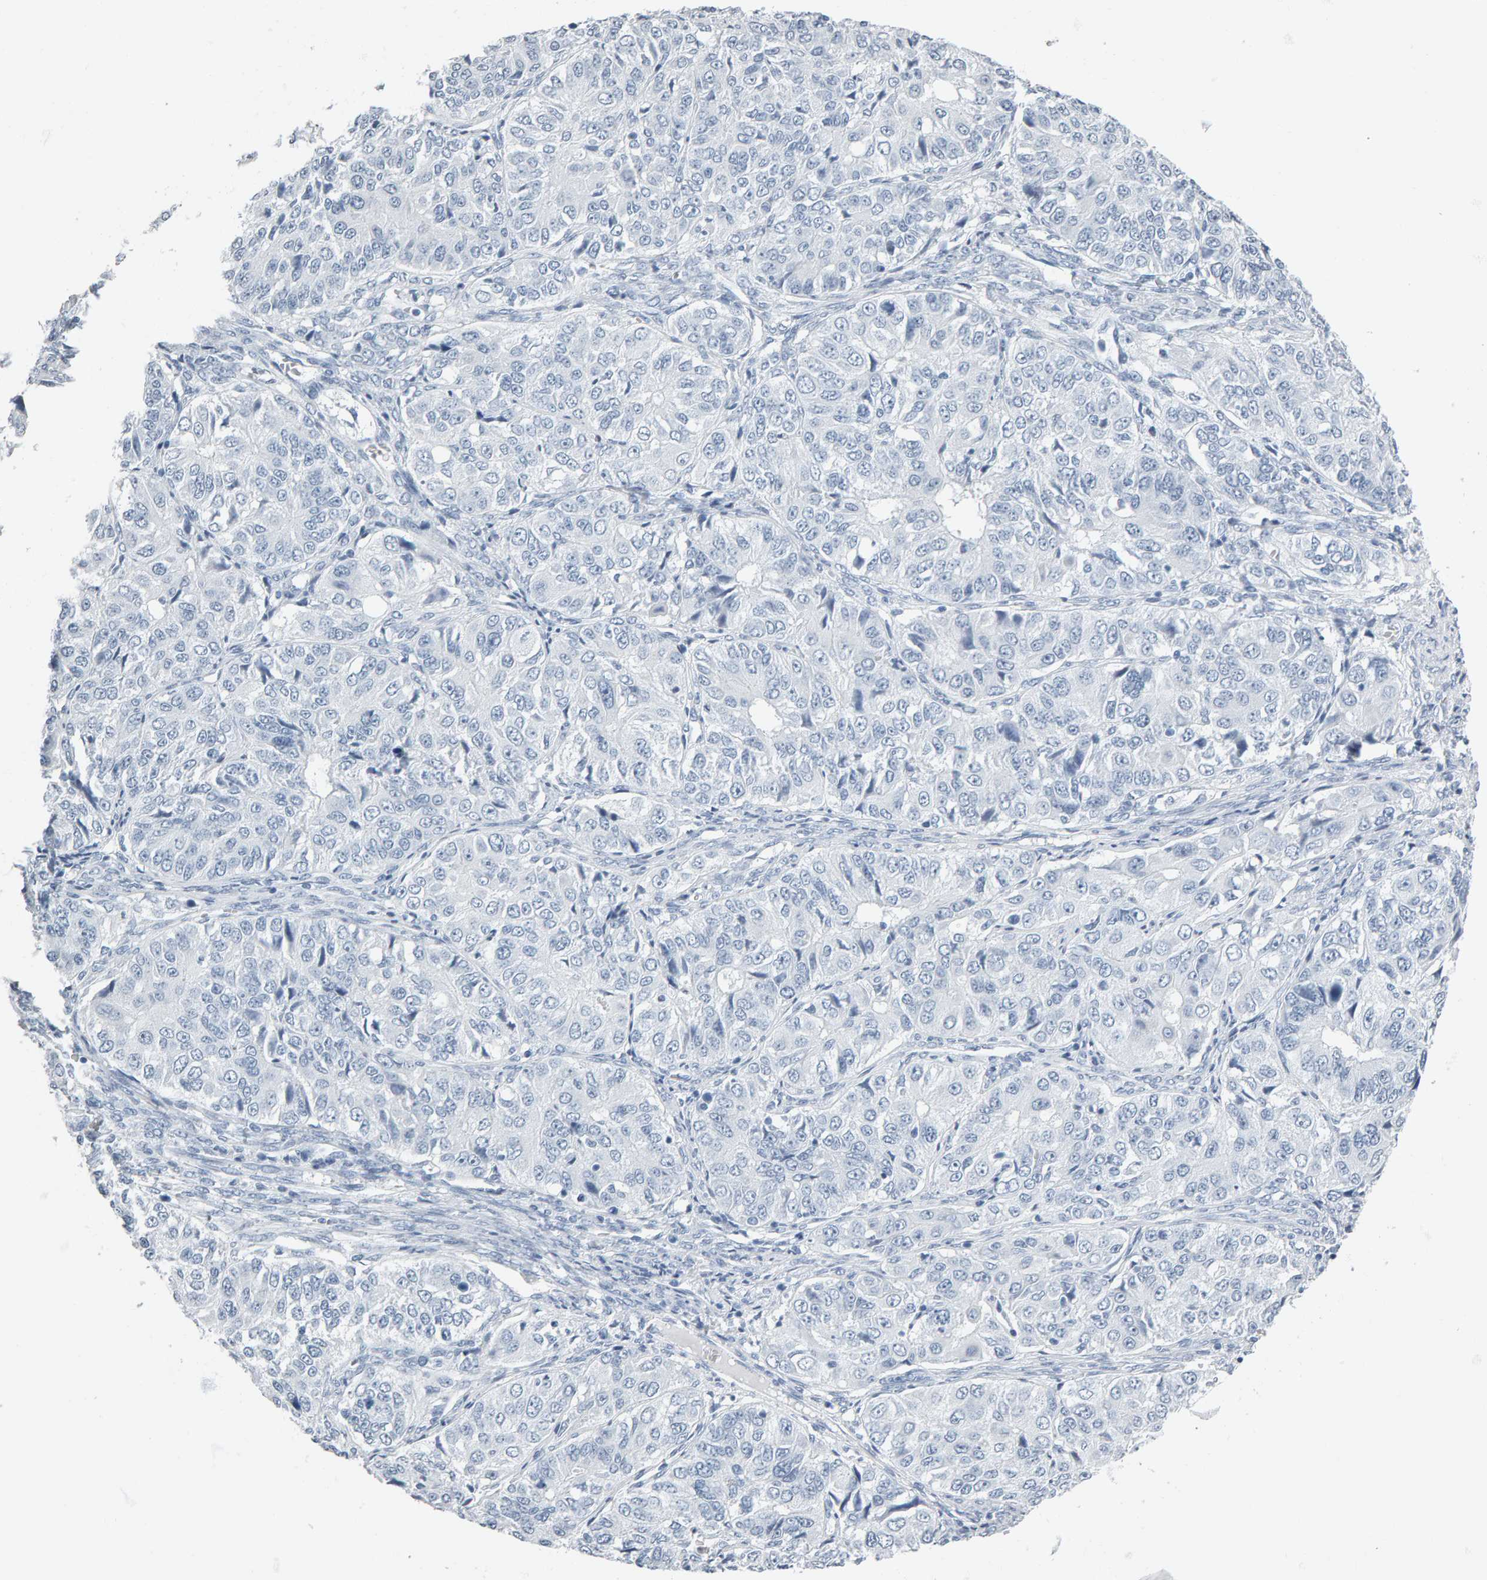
{"staining": {"intensity": "negative", "quantity": "none", "location": "none"}, "tissue": "ovarian cancer", "cell_type": "Tumor cells", "image_type": "cancer", "snomed": [{"axis": "morphology", "description": "Carcinoma, endometroid"}, {"axis": "topography", "description": "Ovary"}], "caption": "High magnification brightfield microscopy of ovarian cancer stained with DAB (3,3'-diaminobenzidine) (brown) and counterstained with hematoxylin (blue): tumor cells show no significant positivity. Nuclei are stained in blue.", "gene": "SPACA3", "patient": {"sex": "female", "age": 51}}